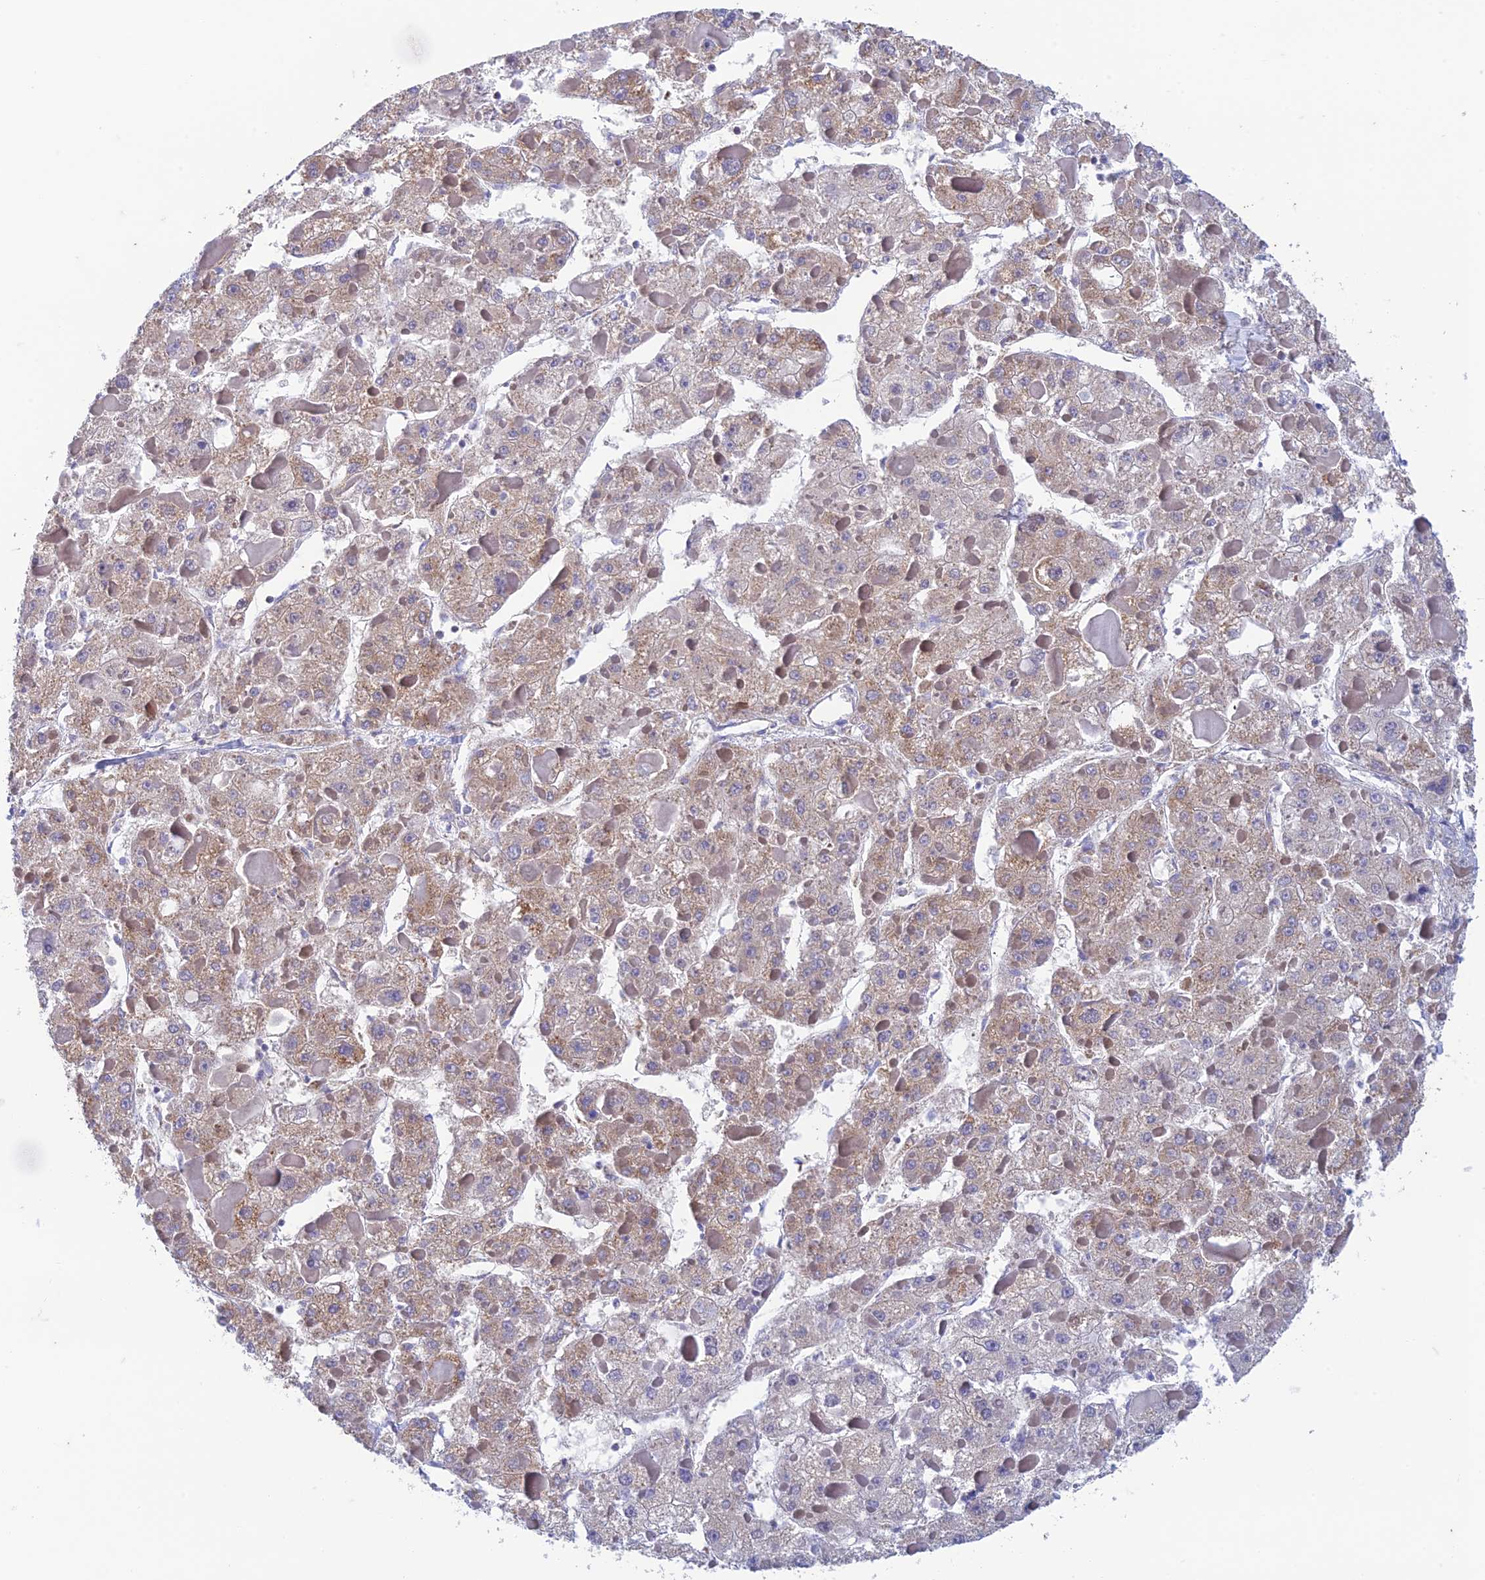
{"staining": {"intensity": "moderate", "quantity": "25%-75%", "location": "cytoplasmic/membranous"}, "tissue": "liver cancer", "cell_type": "Tumor cells", "image_type": "cancer", "snomed": [{"axis": "morphology", "description": "Carcinoma, Hepatocellular, NOS"}, {"axis": "topography", "description": "Liver"}], "caption": "High-power microscopy captured an IHC image of liver cancer, revealing moderate cytoplasmic/membranous expression in approximately 25%-75% of tumor cells.", "gene": "ZNF181", "patient": {"sex": "female", "age": 73}}